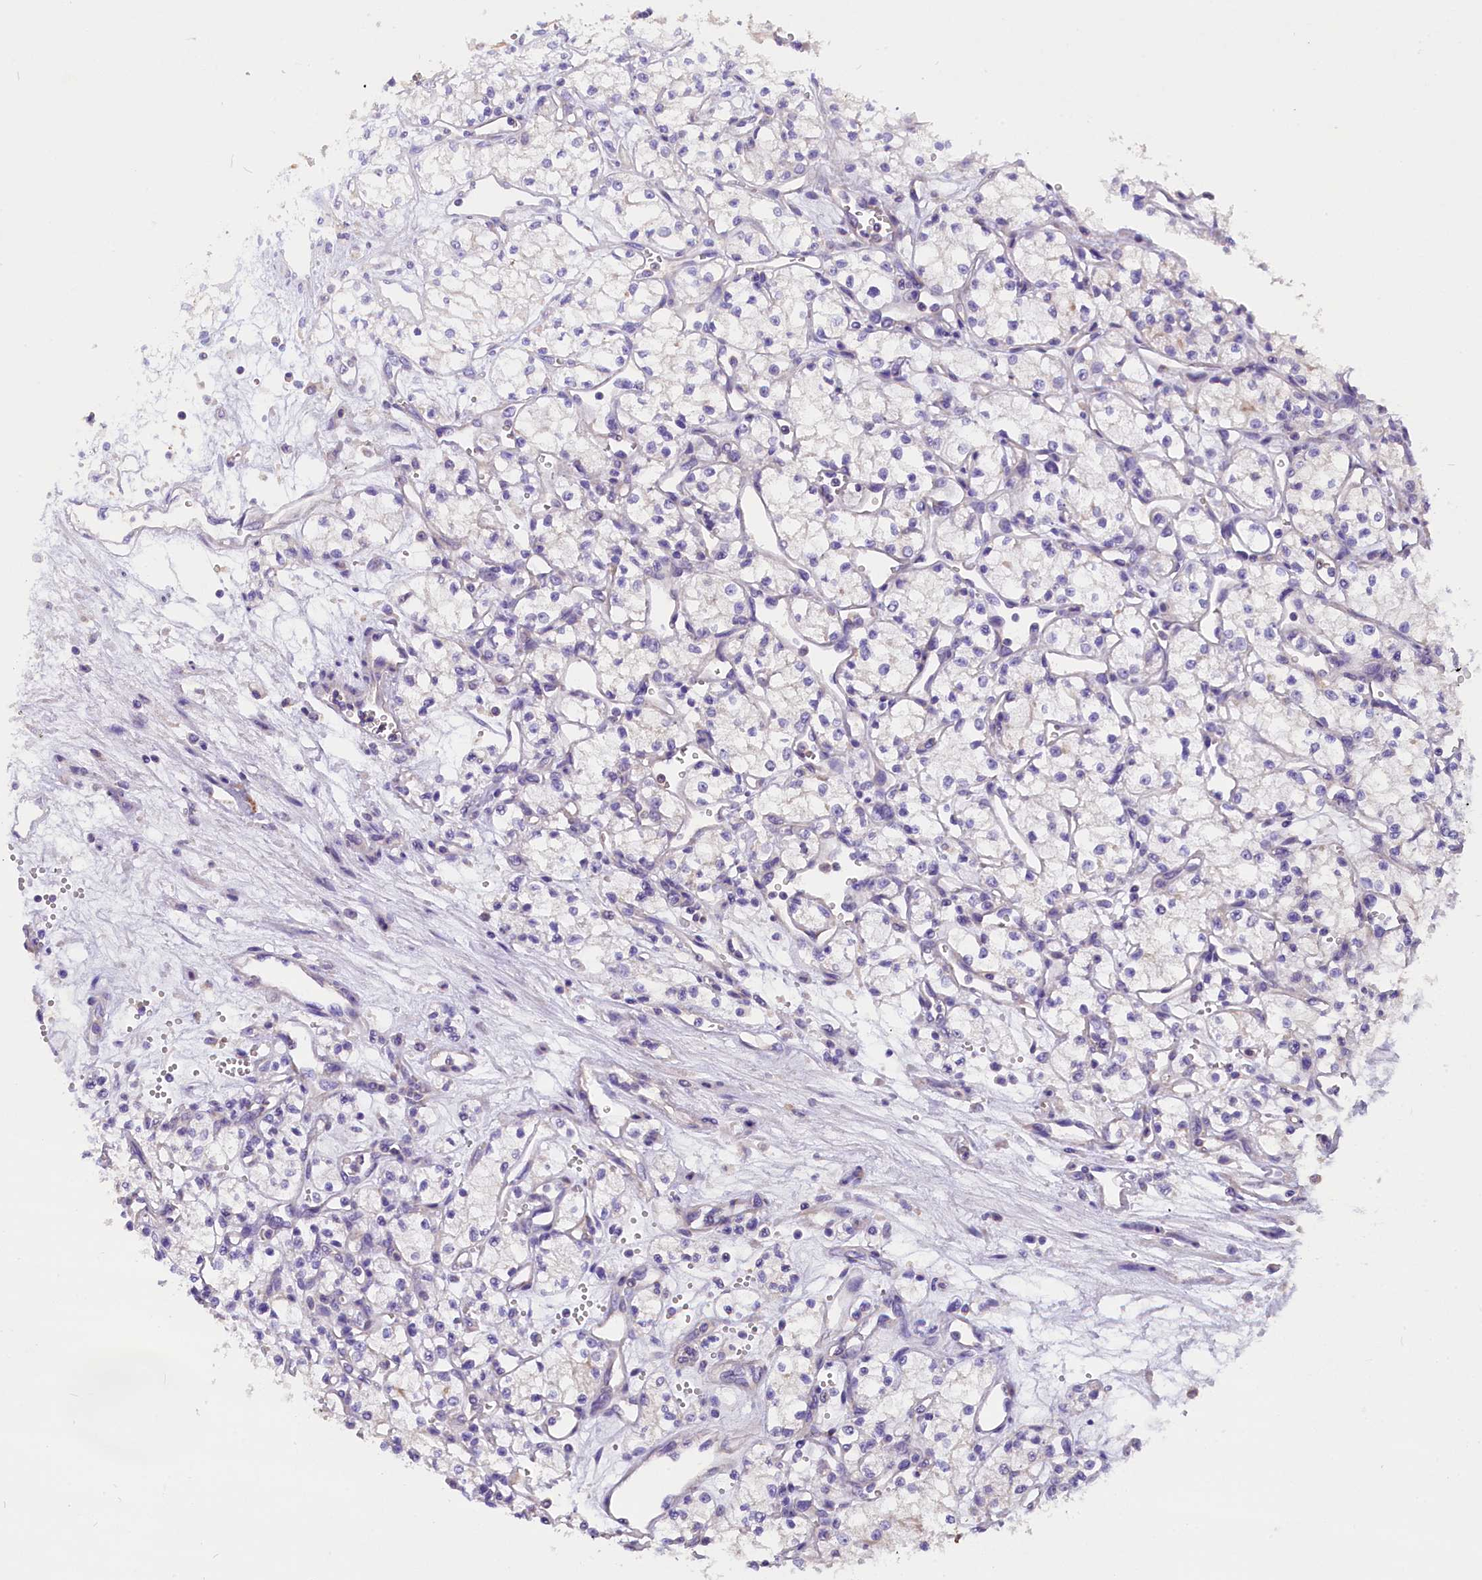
{"staining": {"intensity": "negative", "quantity": "none", "location": "none"}, "tissue": "renal cancer", "cell_type": "Tumor cells", "image_type": "cancer", "snomed": [{"axis": "morphology", "description": "Adenocarcinoma, NOS"}, {"axis": "topography", "description": "Kidney"}], "caption": "Renal cancer stained for a protein using IHC reveals no staining tumor cells.", "gene": "AP3B2", "patient": {"sex": "male", "age": 59}}